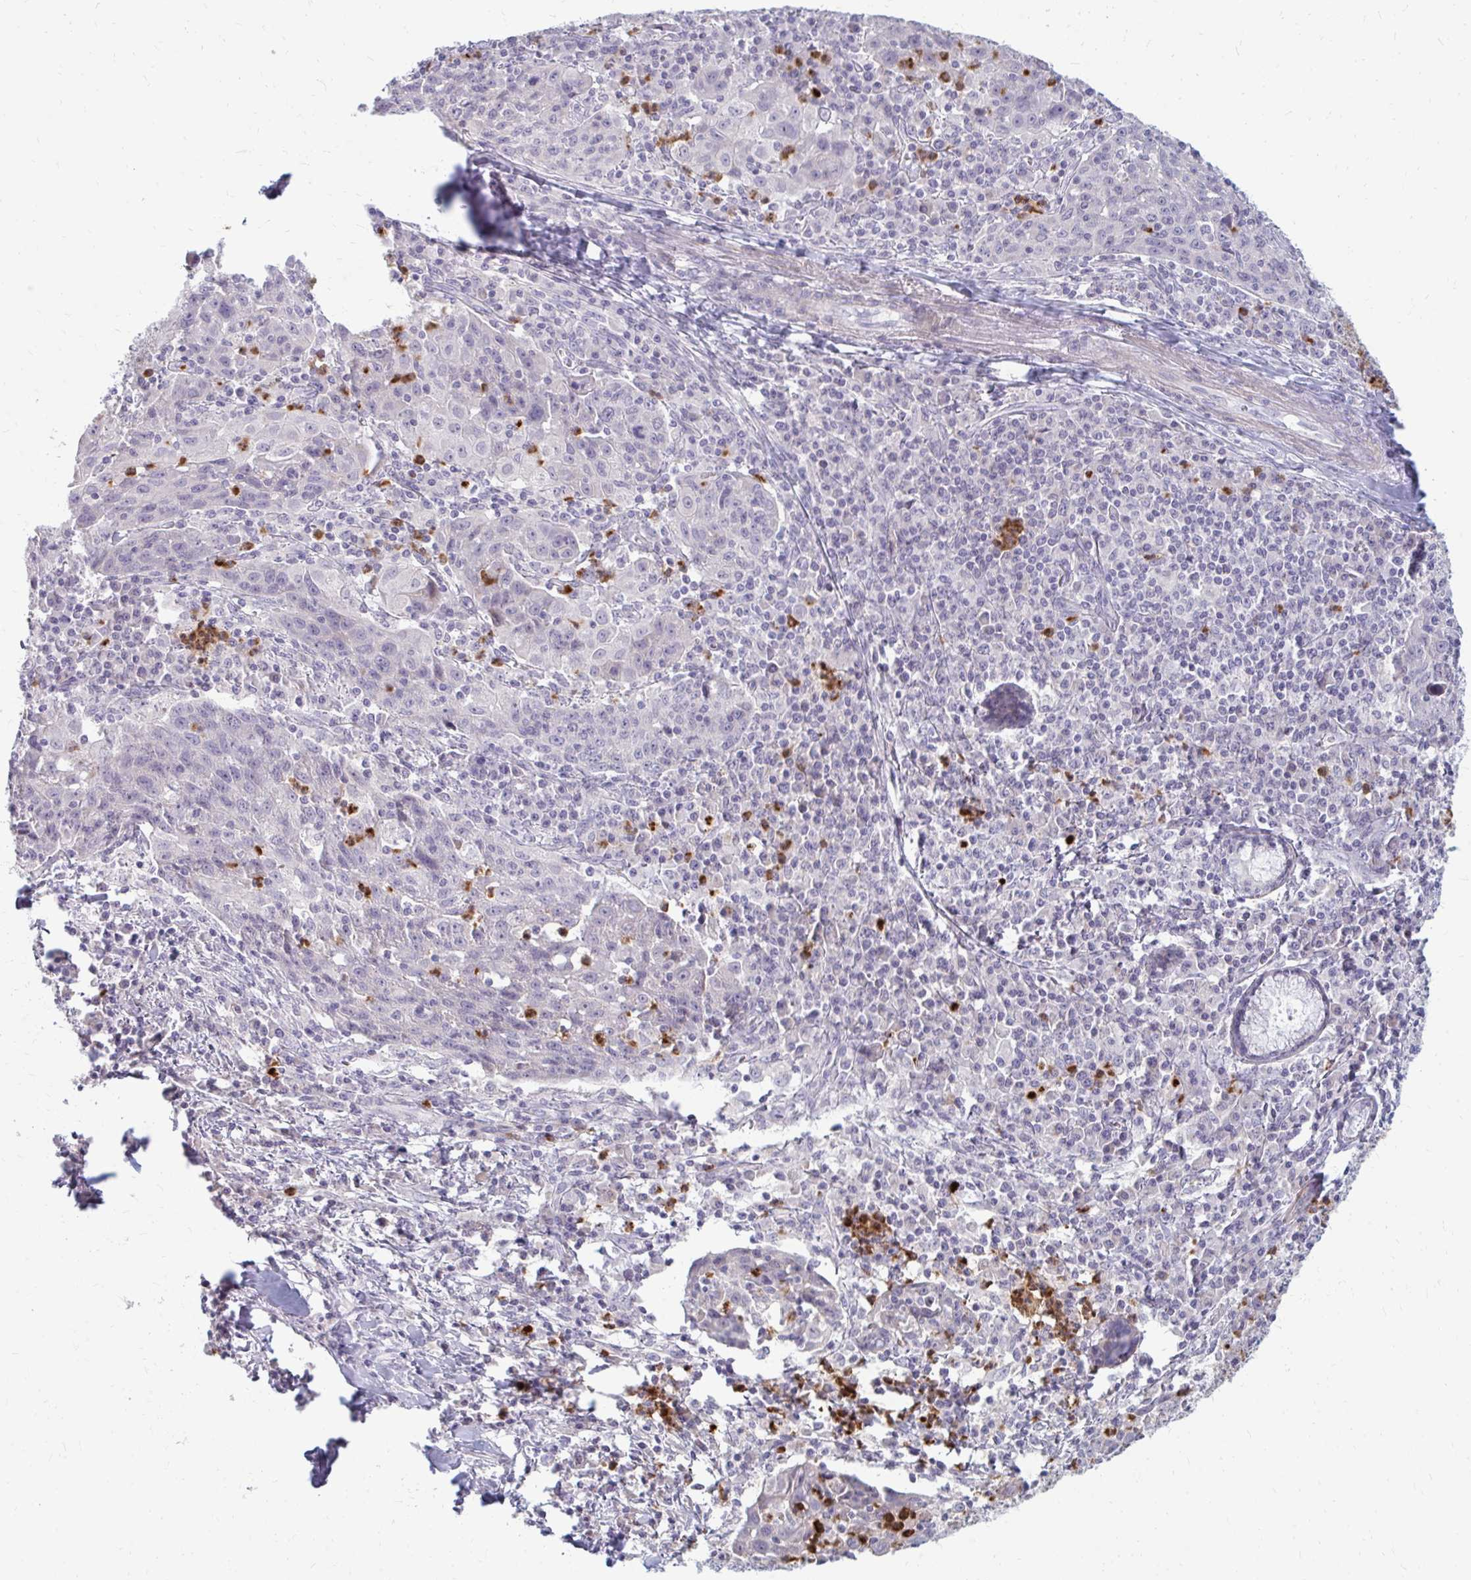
{"staining": {"intensity": "negative", "quantity": "none", "location": "none"}, "tissue": "lung cancer", "cell_type": "Tumor cells", "image_type": "cancer", "snomed": [{"axis": "morphology", "description": "Squamous cell carcinoma, NOS"}, {"axis": "morphology", "description": "Squamous cell carcinoma, metastatic, NOS"}, {"axis": "topography", "description": "Bronchus"}, {"axis": "topography", "description": "Lung"}], "caption": "Lung squamous cell carcinoma stained for a protein using immunohistochemistry (IHC) reveals no expression tumor cells.", "gene": "RAB33A", "patient": {"sex": "male", "age": 62}}